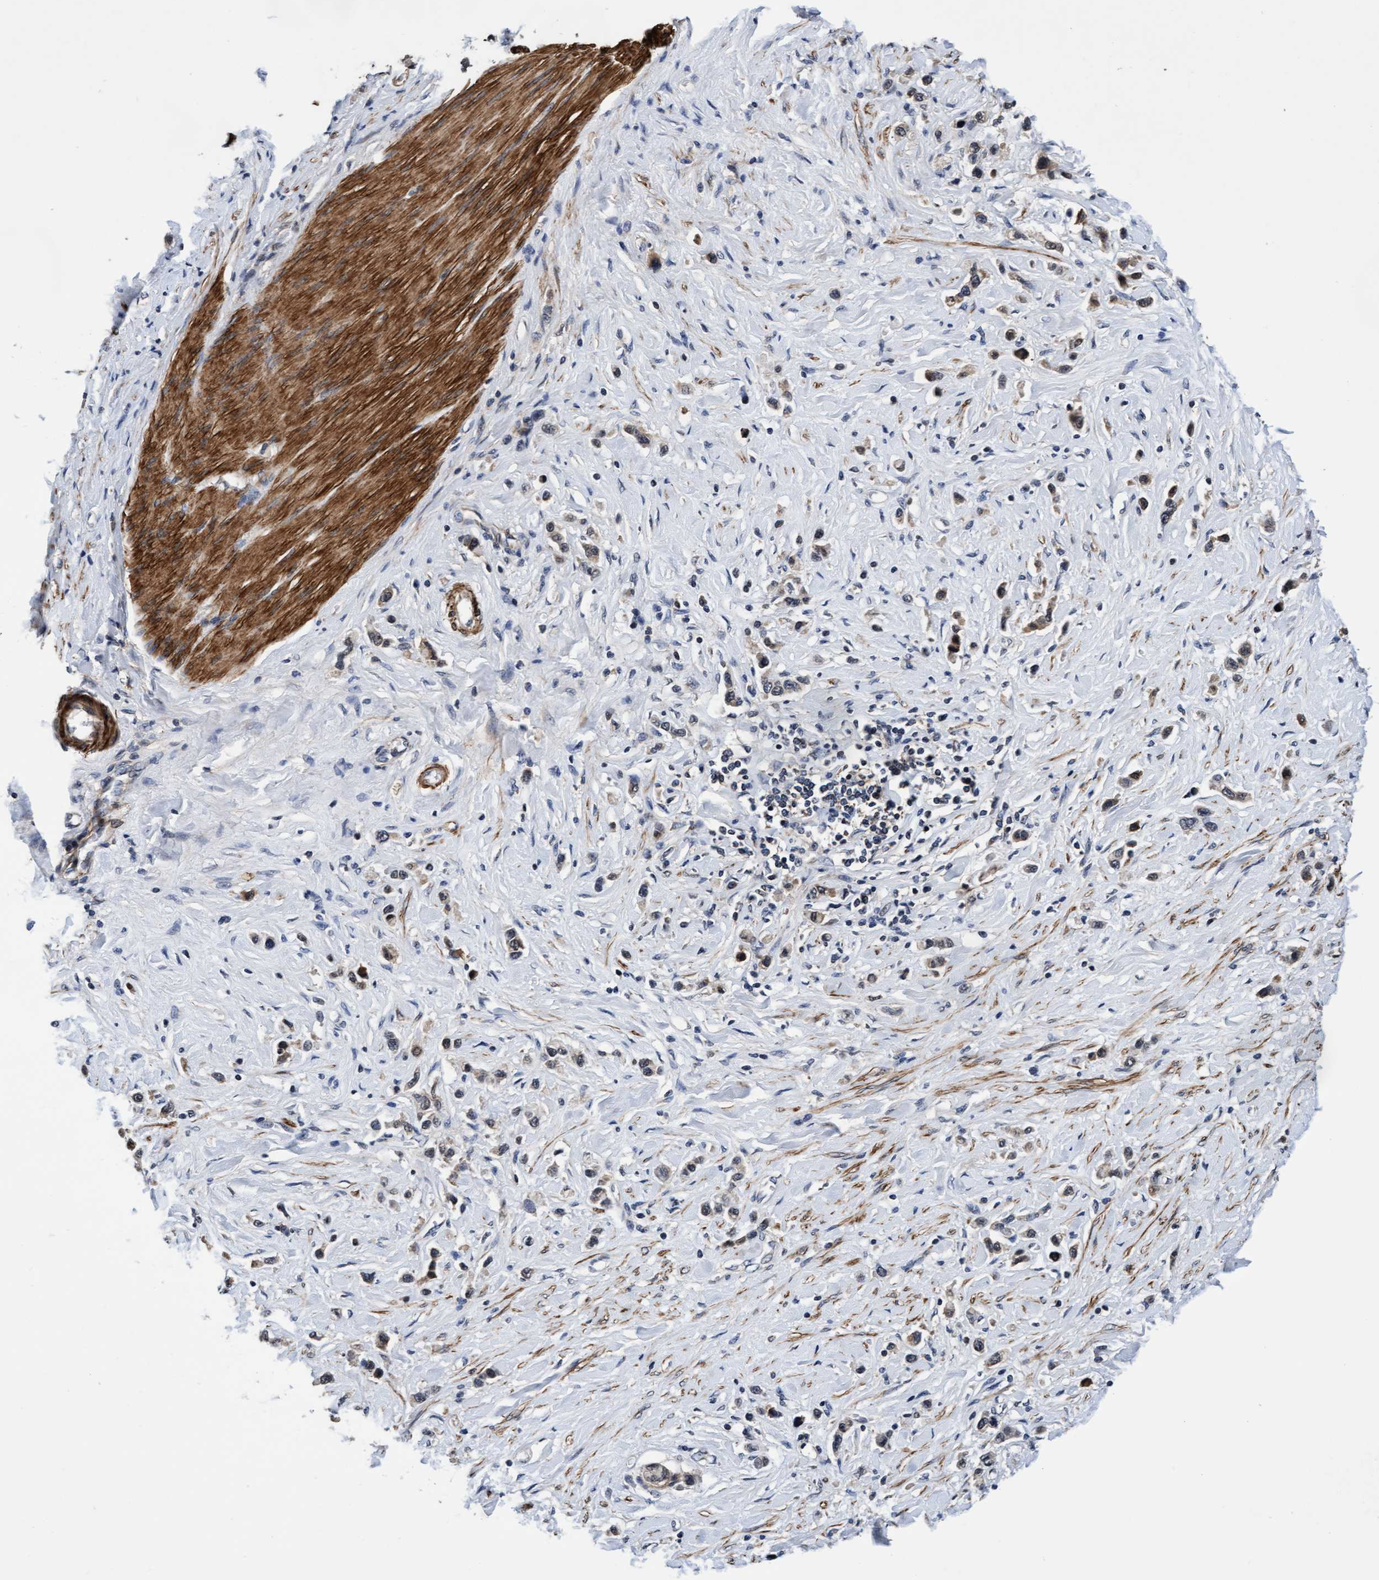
{"staining": {"intensity": "weak", "quantity": ">75%", "location": "cytoplasmic/membranous"}, "tissue": "stomach cancer", "cell_type": "Tumor cells", "image_type": "cancer", "snomed": [{"axis": "morphology", "description": "Adenocarcinoma, NOS"}, {"axis": "topography", "description": "Stomach"}], "caption": "Tumor cells reveal low levels of weak cytoplasmic/membranous positivity in about >75% of cells in human stomach cancer.", "gene": "EFCAB13", "patient": {"sex": "female", "age": 65}}